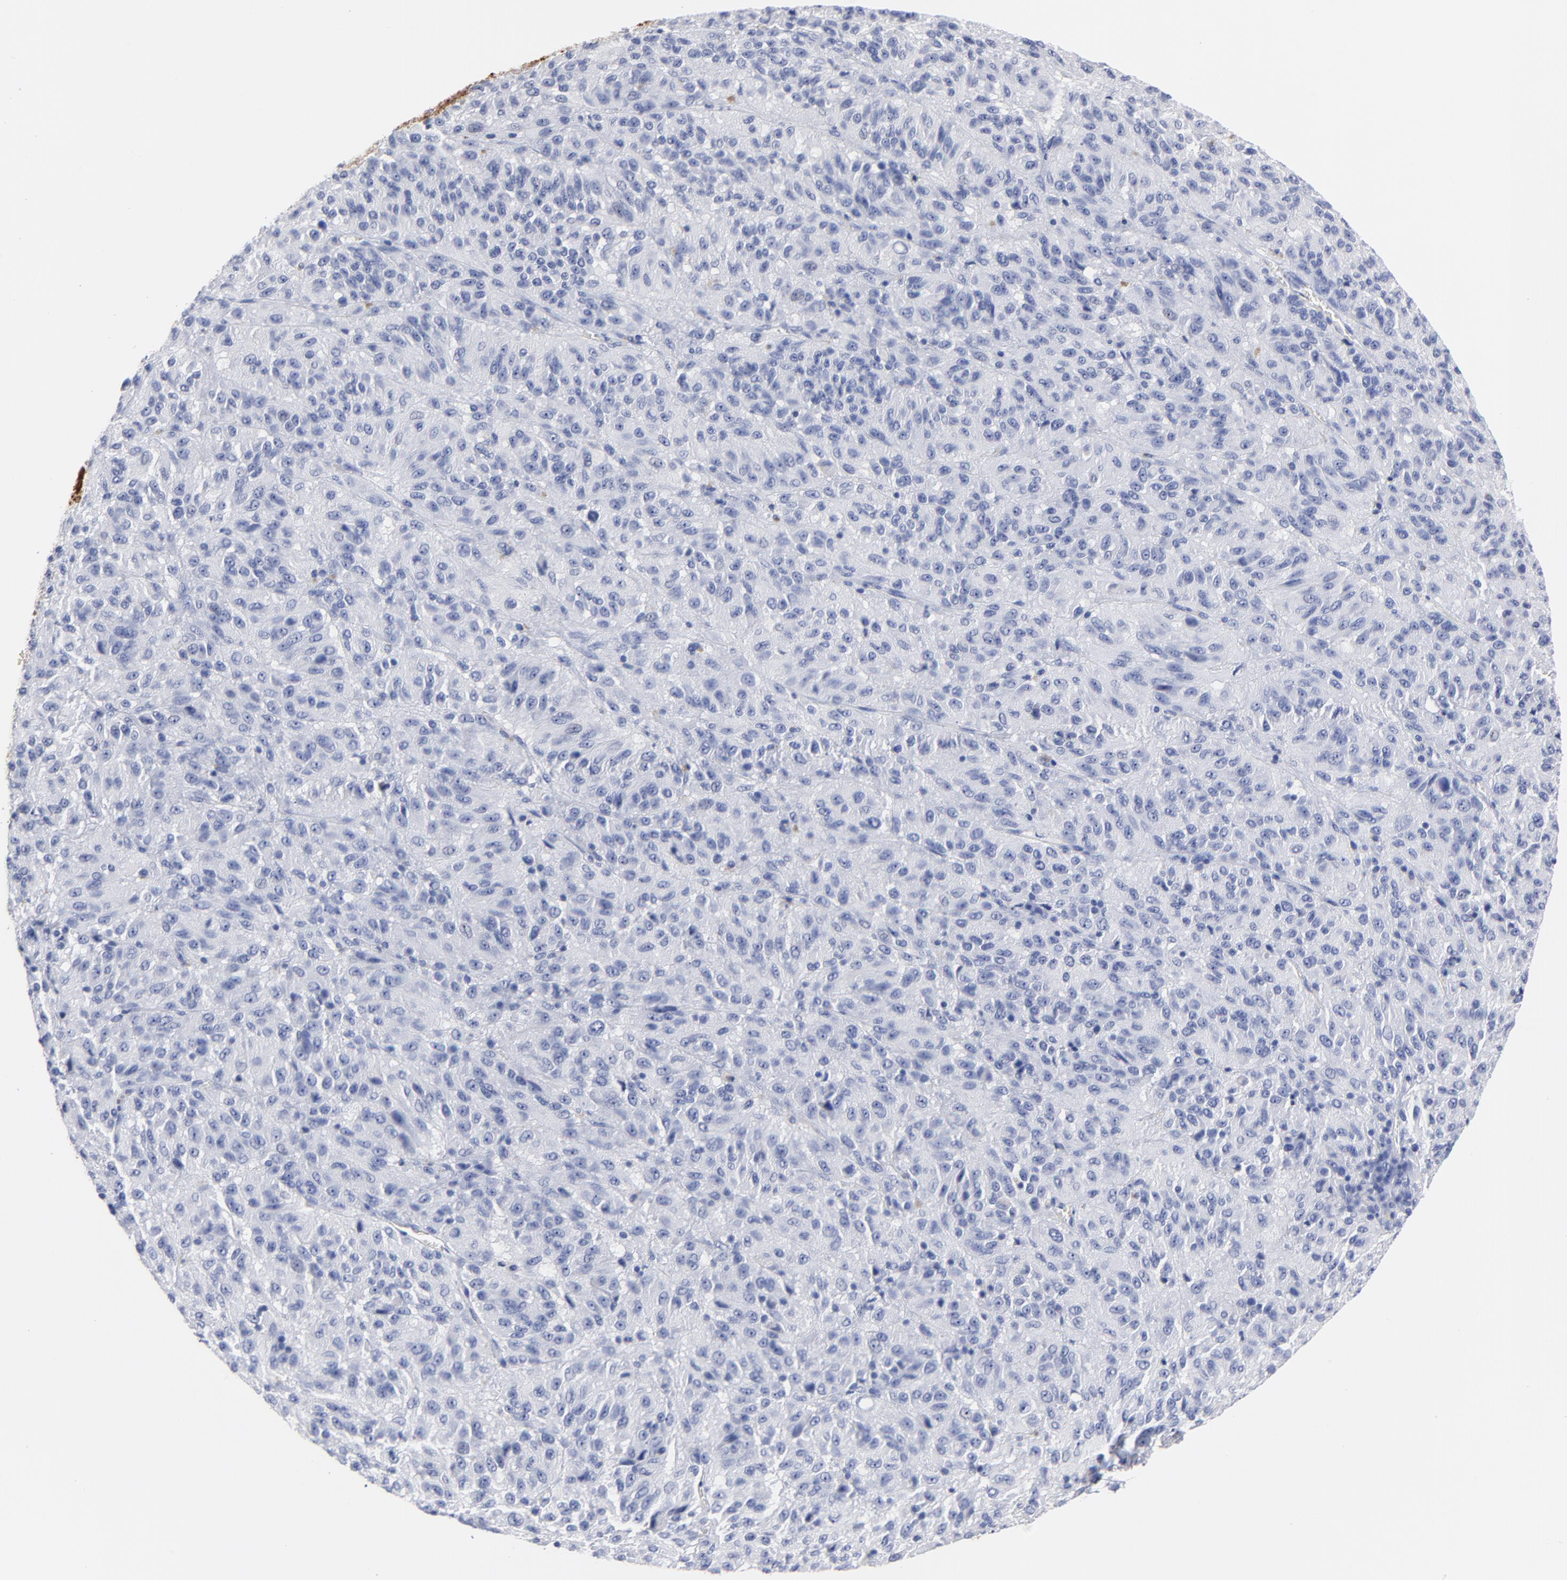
{"staining": {"intensity": "negative", "quantity": "none", "location": "none"}, "tissue": "melanoma", "cell_type": "Tumor cells", "image_type": "cancer", "snomed": [{"axis": "morphology", "description": "Malignant melanoma, Metastatic site"}, {"axis": "topography", "description": "Lung"}], "caption": "High power microscopy image of an IHC micrograph of melanoma, revealing no significant positivity in tumor cells. (Brightfield microscopy of DAB (3,3'-diaminobenzidine) immunohistochemistry at high magnification).", "gene": "ACY1", "patient": {"sex": "male", "age": 64}}